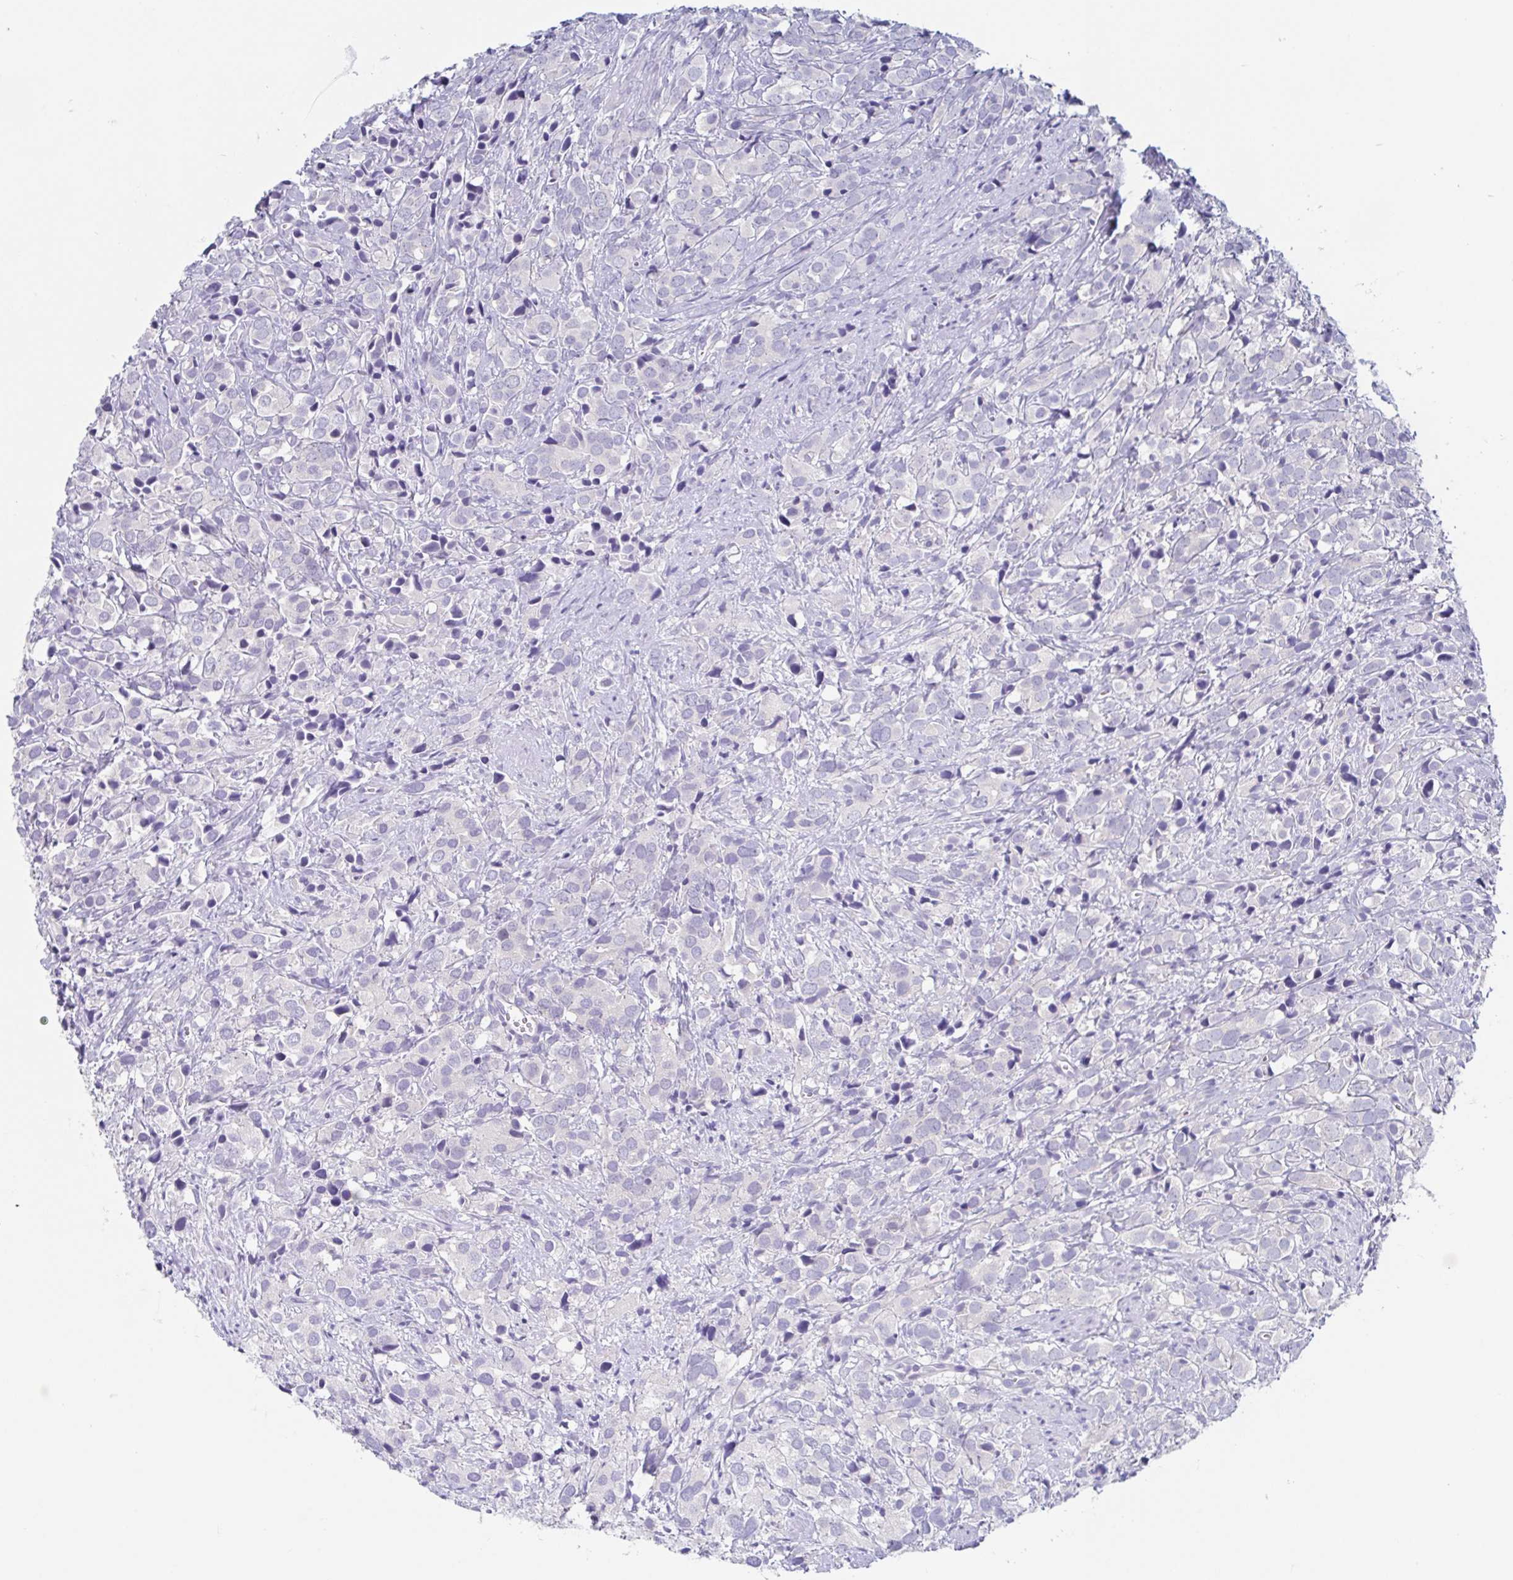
{"staining": {"intensity": "negative", "quantity": "none", "location": "none"}, "tissue": "prostate cancer", "cell_type": "Tumor cells", "image_type": "cancer", "snomed": [{"axis": "morphology", "description": "Adenocarcinoma, High grade"}, {"axis": "topography", "description": "Prostate"}], "caption": "Prostate adenocarcinoma (high-grade) was stained to show a protein in brown. There is no significant expression in tumor cells.", "gene": "HTR2A", "patient": {"sex": "male", "age": 86}}